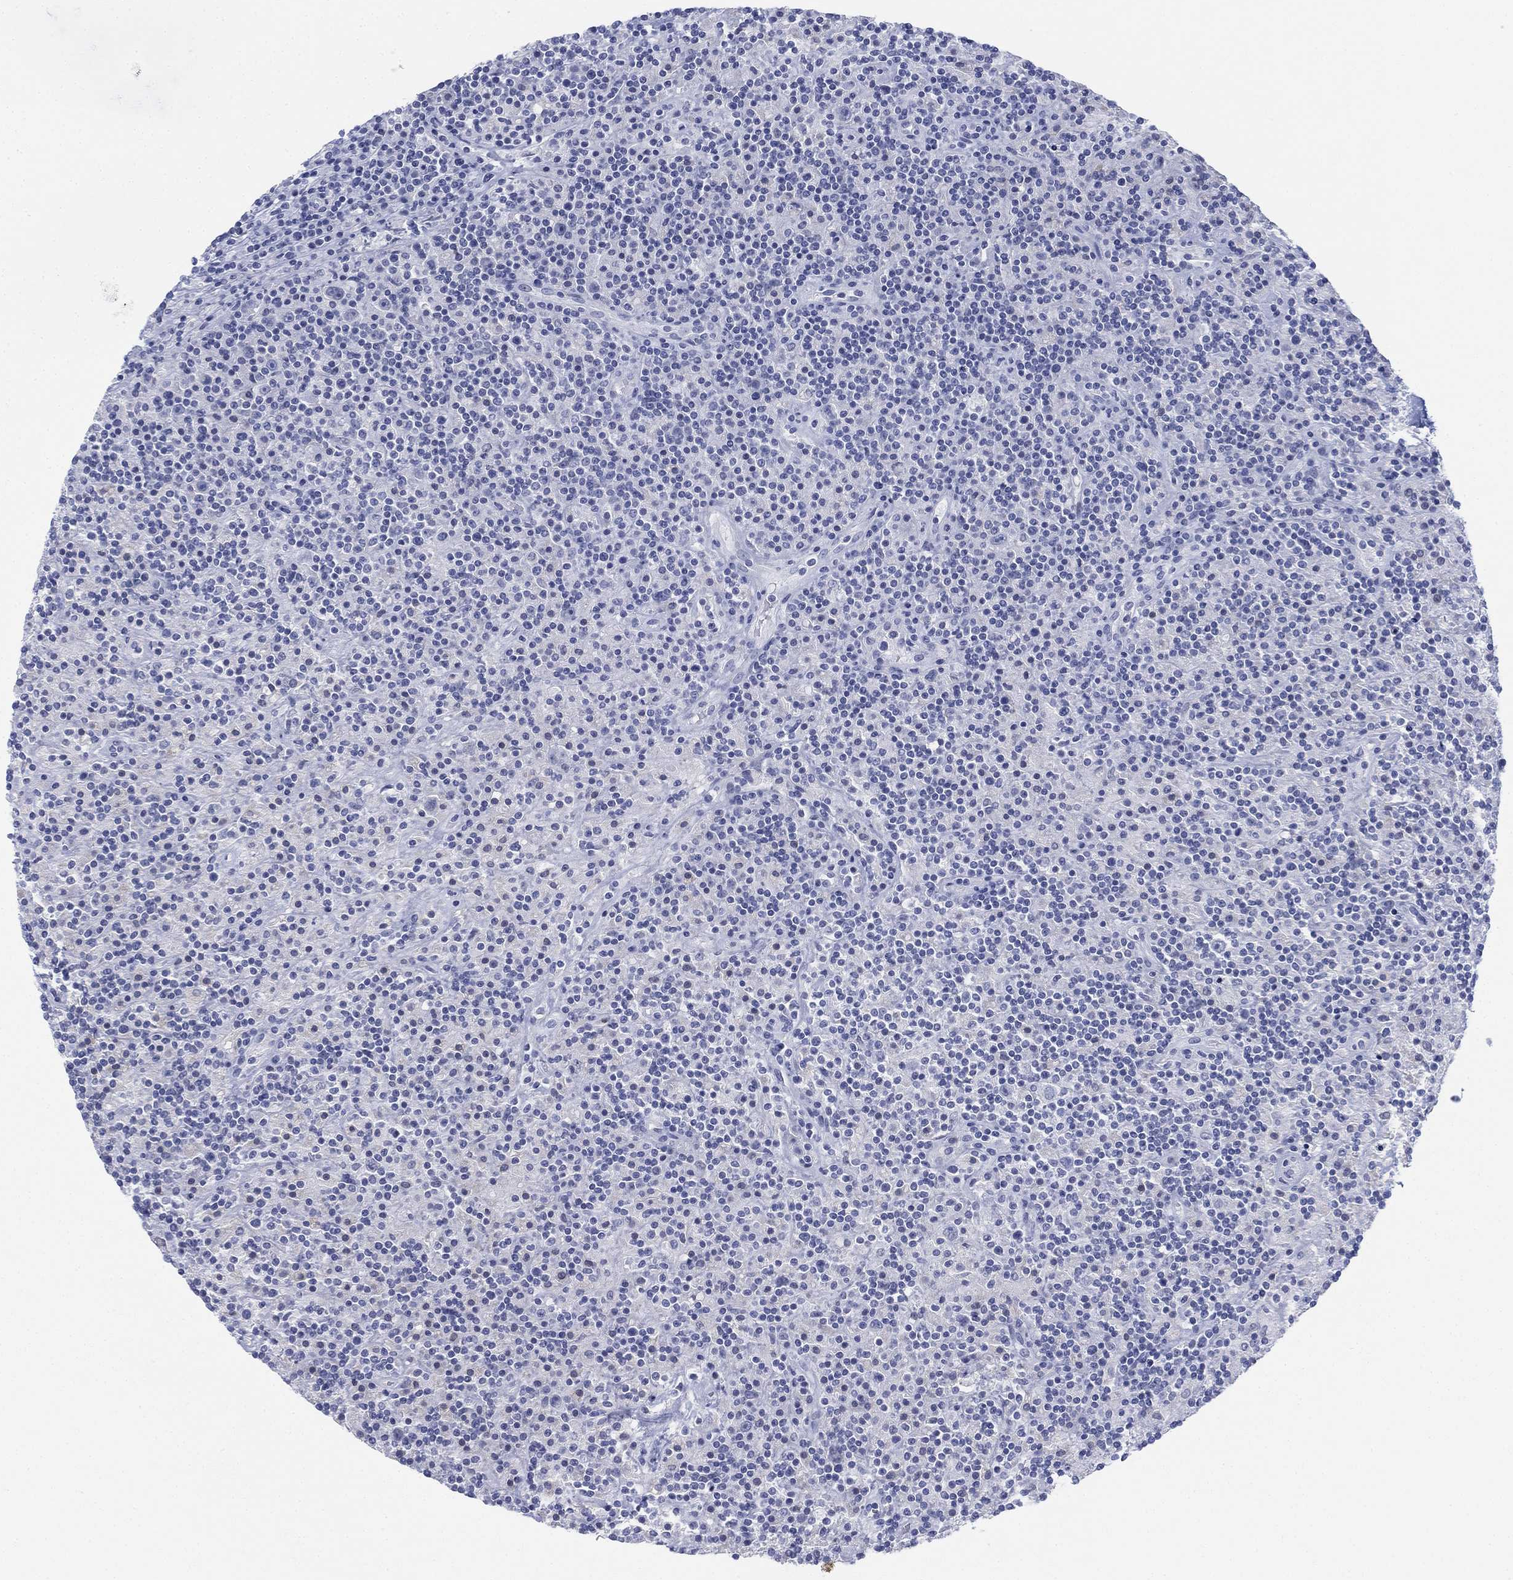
{"staining": {"intensity": "negative", "quantity": "none", "location": "none"}, "tissue": "lymphoma", "cell_type": "Tumor cells", "image_type": "cancer", "snomed": [{"axis": "morphology", "description": "Hodgkin's disease, NOS"}, {"axis": "topography", "description": "Lymph node"}], "caption": "The immunohistochemistry (IHC) photomicrograph has no significant positivity in tumor cells of lymphoma tissue.", "gene": "GCNA", "patient": {"sex": "male", "age": 70}}